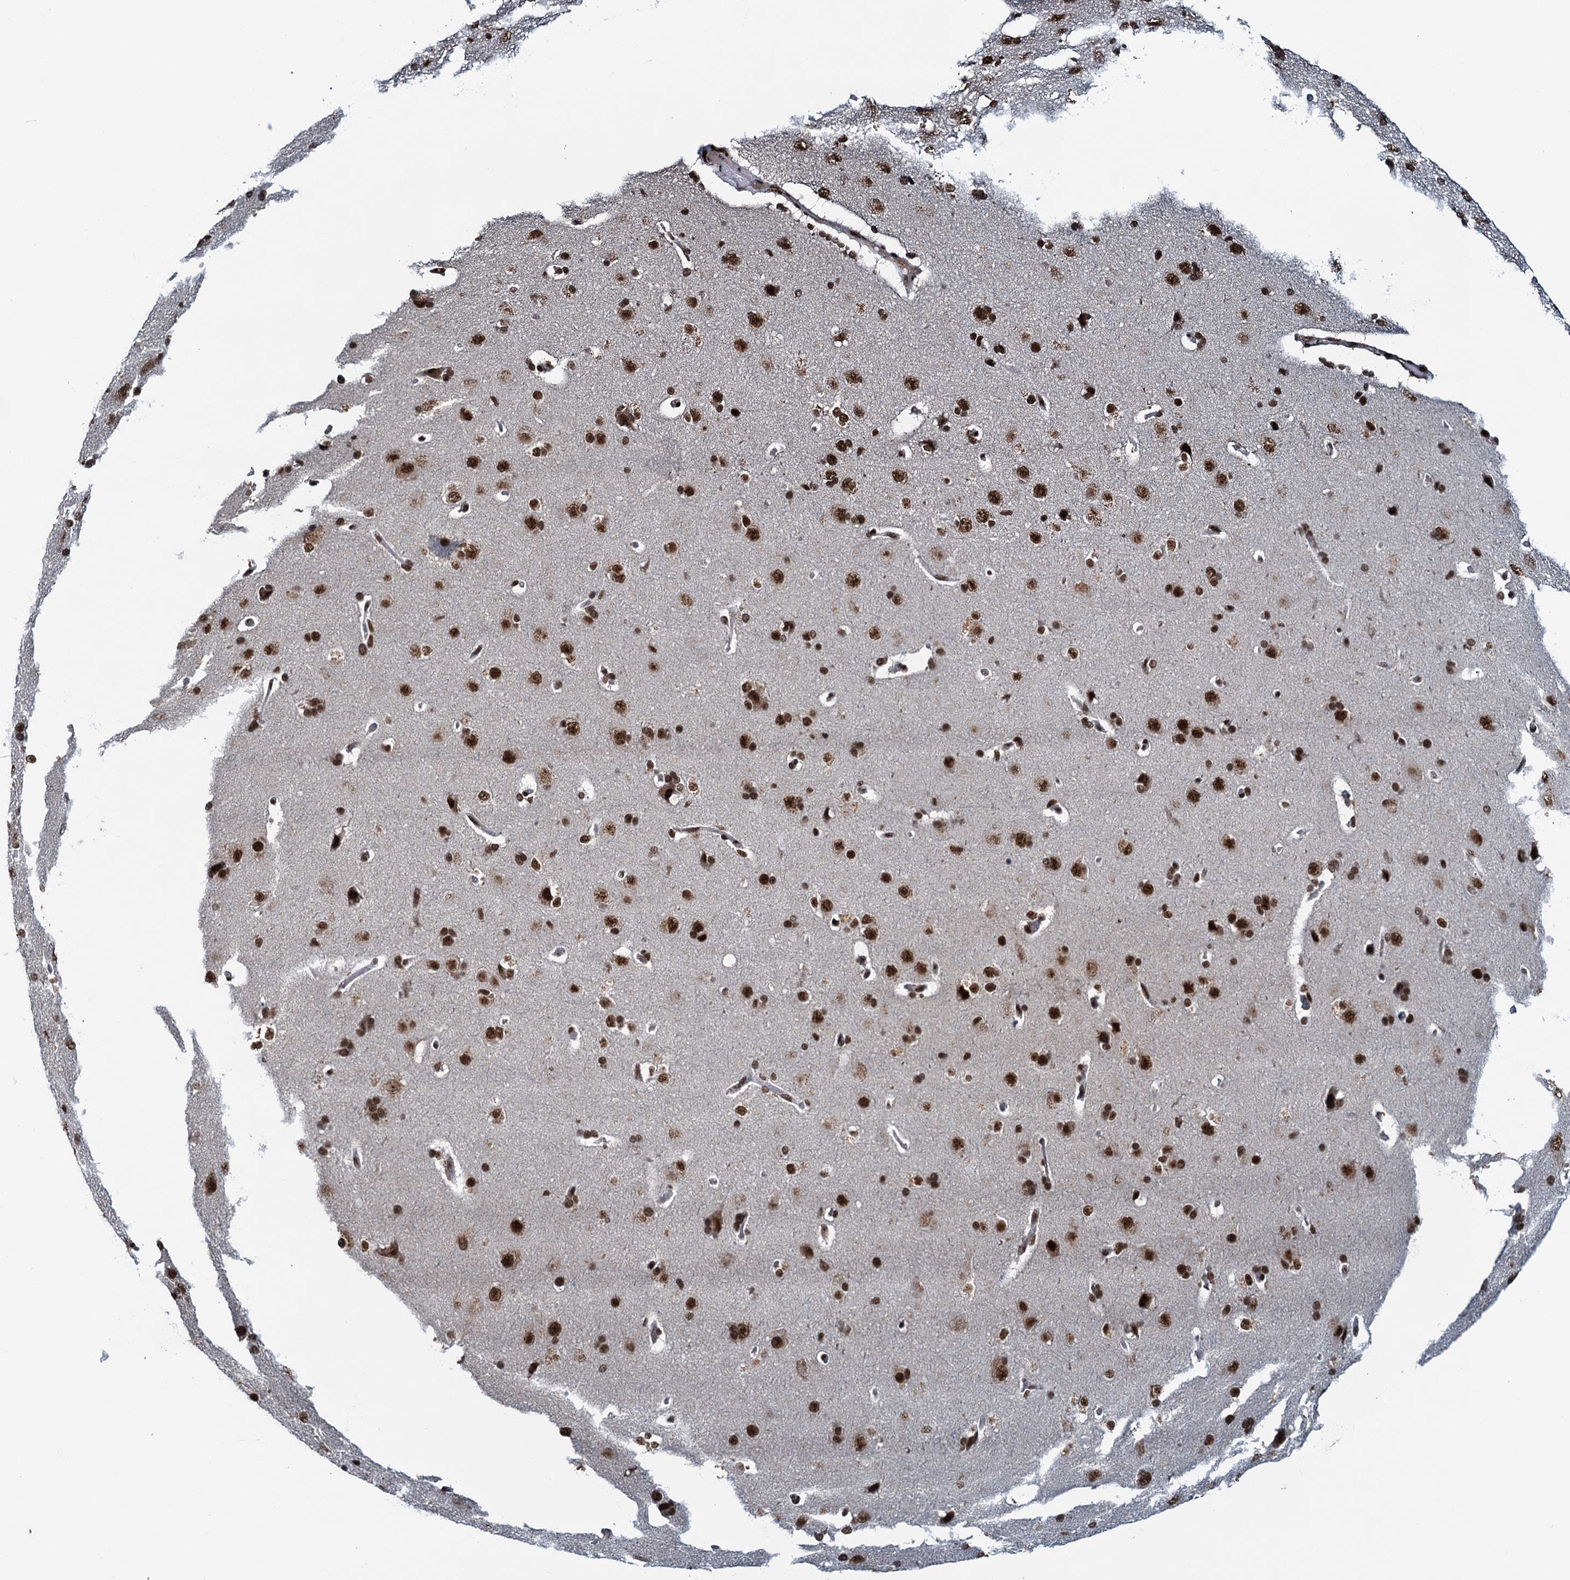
{"staining": {"intensity": "moderate", "quantity": ">75%", "location": "nuclear"}, "tissue": "cerebral cortex", "cell_type": "Endothelial cells", "image_type": "normal", "snomed": [{"axis": "morphology", "description": "Normal tissue, NOS"}, {"axis": "topography", "description": "Cerebral cortex"}], "caption": "Immunohistochemical staining of unremarkable human cerebral cortex demonstrates medium levels of moderate nuclear positivity in about >75% of endothelial cells.", "gene": "ZC3H18", "patient": {"sex": "male", "age": 62}}